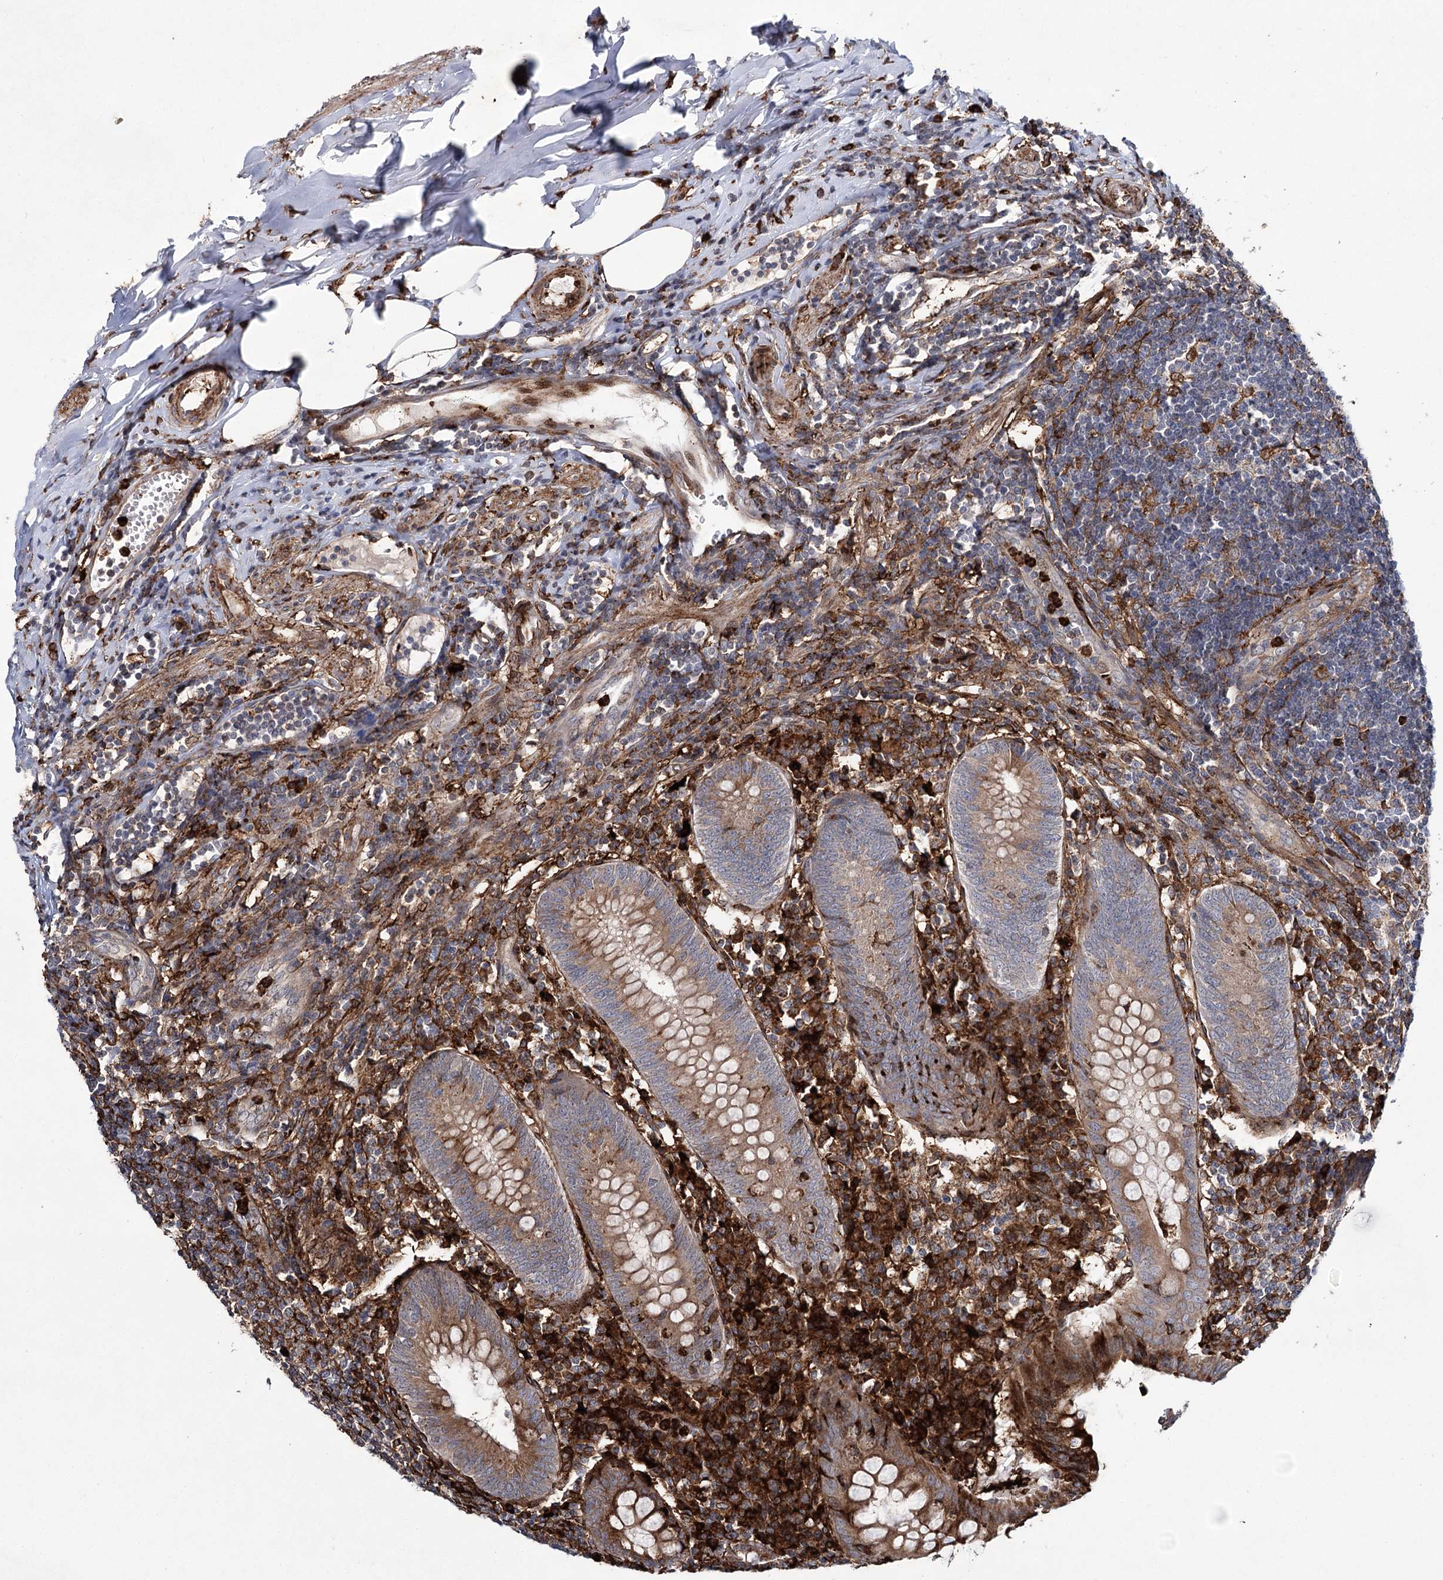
{"staining": {"intensity": "moderate", "quantity": ">75%", "location": "cytoplasmic/membranous"}, "tissue": "appendix", "cell_type": "Glandular cells", "image_type": "normal", "snomed": [{"axis": "morphology", "description": "Normal tissue, NOS"}, {"axis": "topography", "description": "Appendix"}], "caption": "The photomicrograph shows staining of benign appendix, revealing moderate cytoplasmic/membranous protein staining (brown color) within glandular cells. The staining was performed using DAB to visualize the protein expression in brown, while the nuclei were stained in blue with hematoxylin (Magnification: 20x).", "gene": "DCUN1D4", "patient": {"sex": "female", "age": 54}}